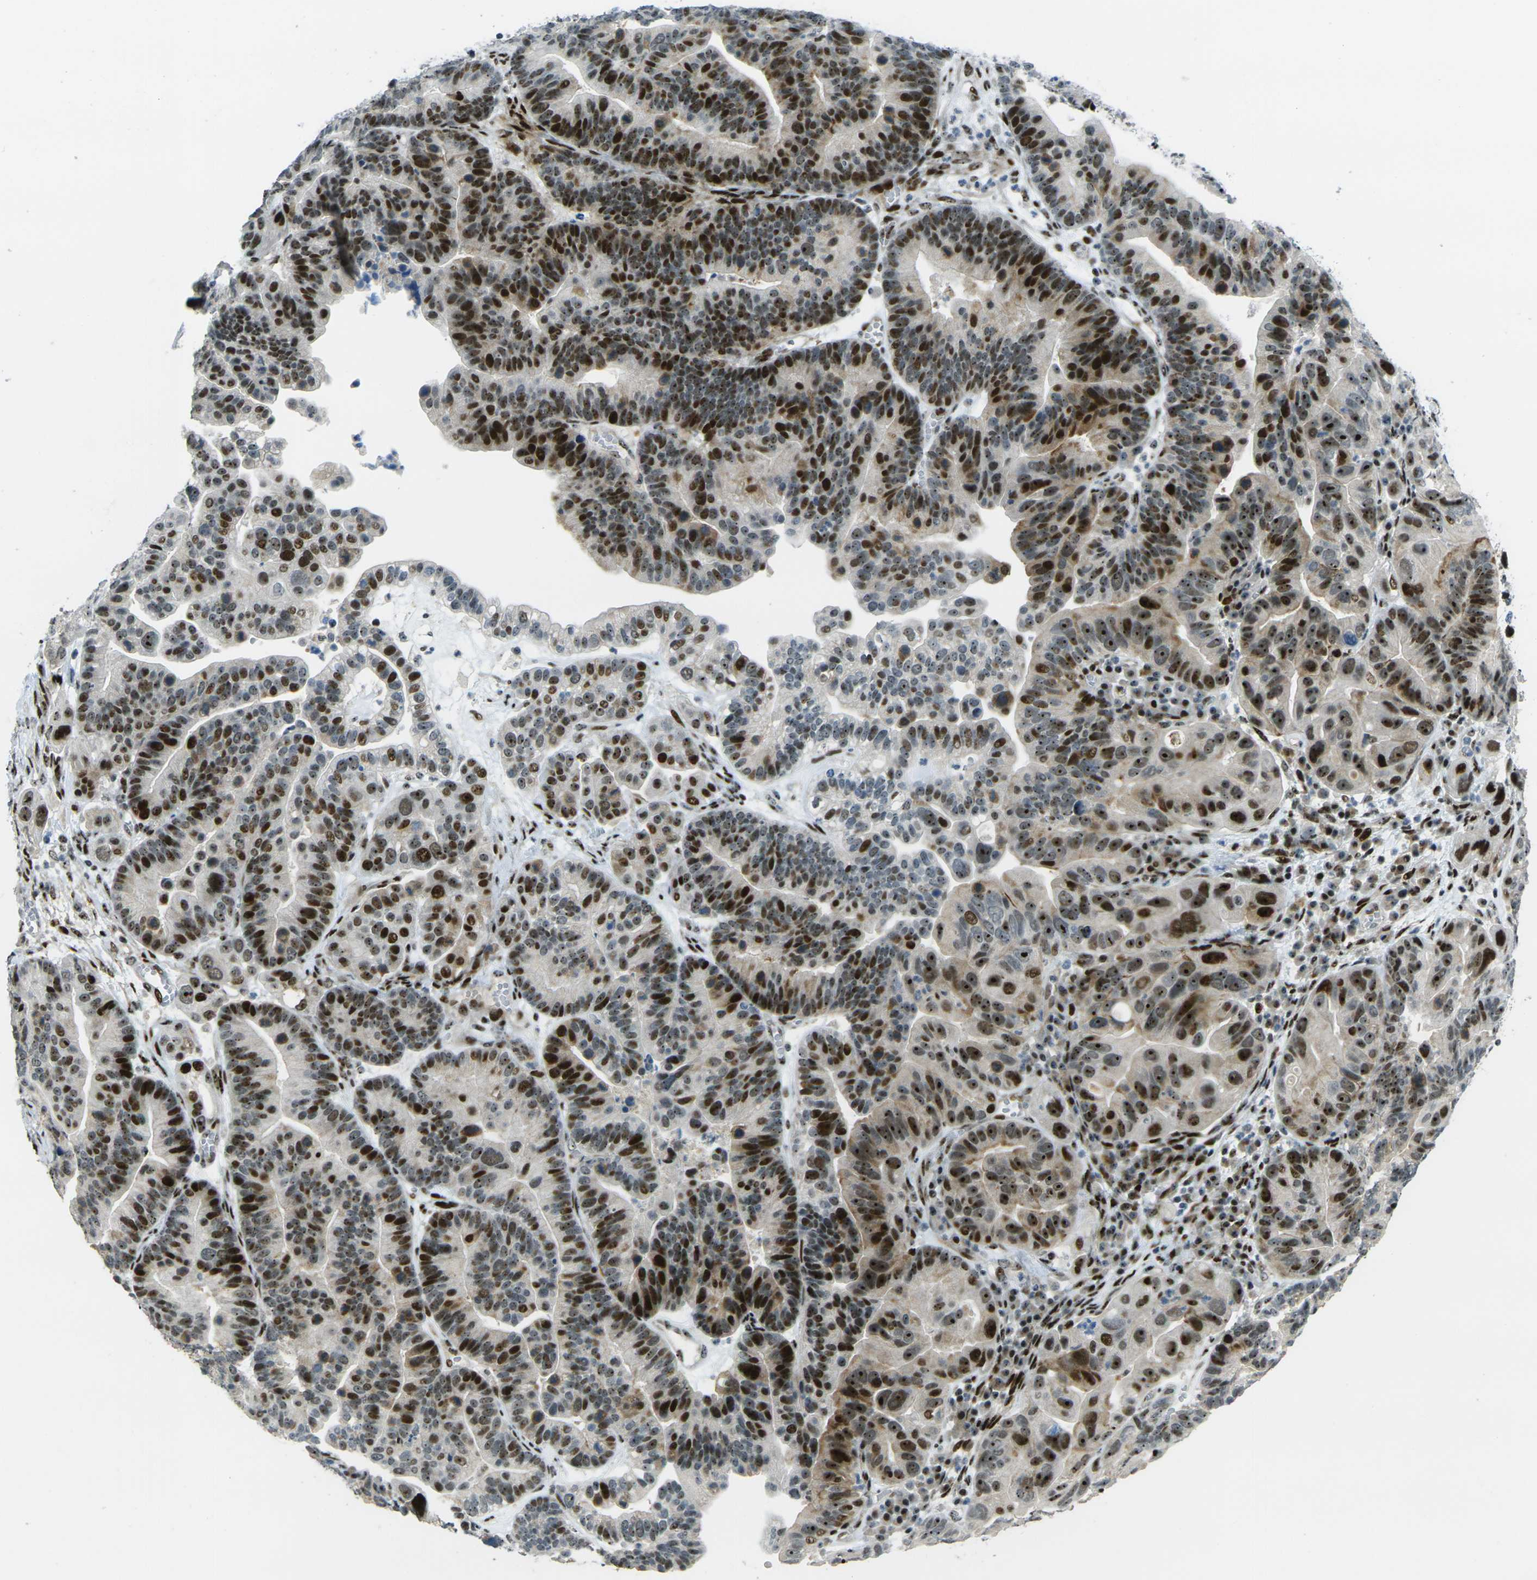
{"staining": {"intensity": "strong", "quantity": ">75%", "location": "nuclear"}, "tissue": "ovarian cancer", "cell_type": "Tumor cells", "image_type": "cancer", "snomed": [{"axis": "morphology", "description": "Cystadenocarcinoma, serous, NOS"}, {"axis": "topography", "description": "Ovary"}], "caption": "Immunohistochemistry (DAB (3,3'-diaminobenzidine)) staining of ovarian cancer demonstrates strong nuclear protein positivity in approximately >75% of tumor cells. The staining is performed using DAB (3,3'-diaminobenzidine) brown chromogen to label protein expression. The nuclei are counter-stained blue using hematoxylin.", "gene": "UBE2C", "patient": {"sex": "female", "age": 56}}